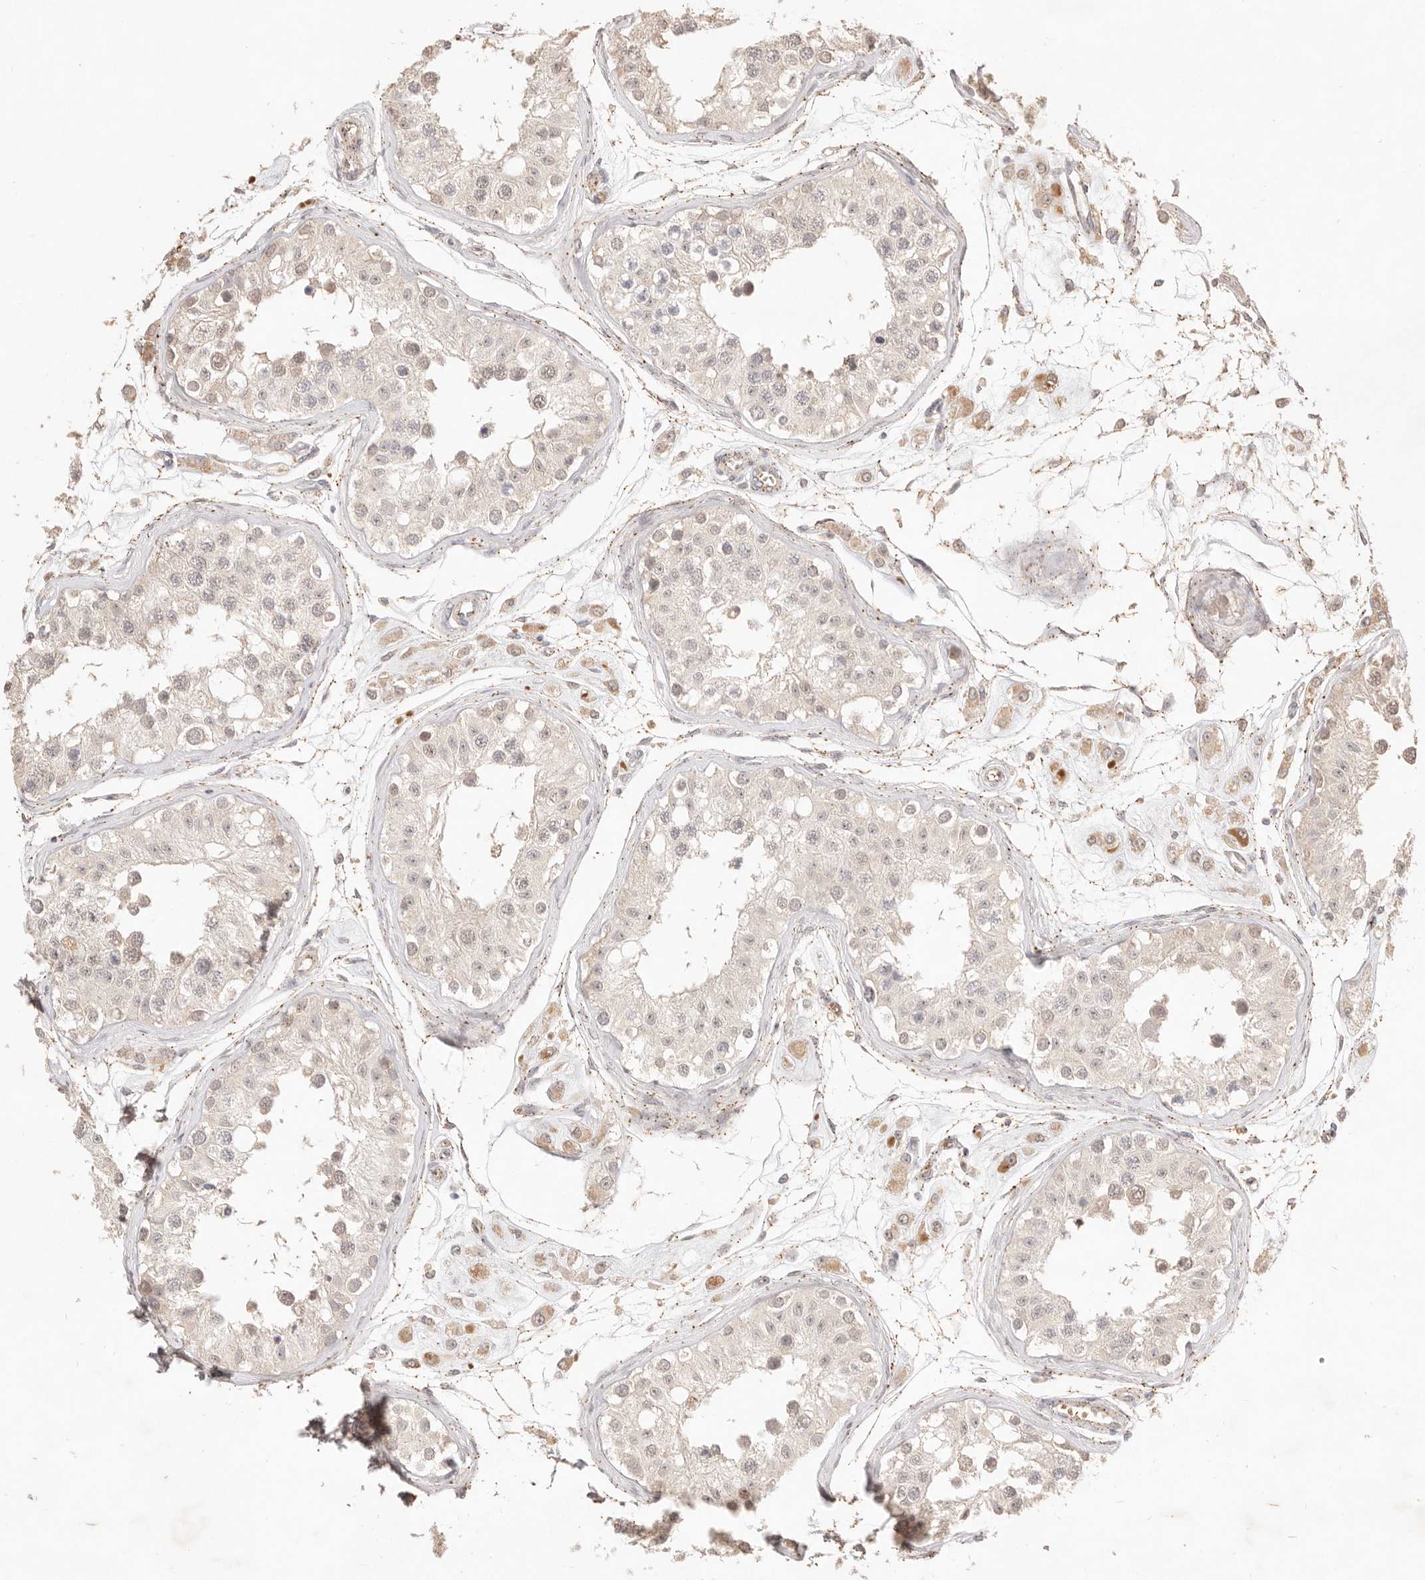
{"staining": {"intensity": "weak", "quantity": "25%-75%", "location": "cytoplasmic/membranous,nuclear"}, "tissue": "testis", "cell_type": "Cells in seminiferous ducts", "image_type": "normal", "snomed": [{"axis": "morphology", "description": "Normal tissue, NOS"}, {"axis": "morphology", "description": "Adenocarcinoma, metastatic, NOS"}, {"axis": "topography", "description": "Testis"}], "caption": "Protein expression analysis of normal human testis reveals weak cytoplasmic/membranous,nuclear expression in approximately 25%-75% of cells in seminiferous ducts.", "gene": "MEP1A", "patient": {"sex": "male", "age": 26}}